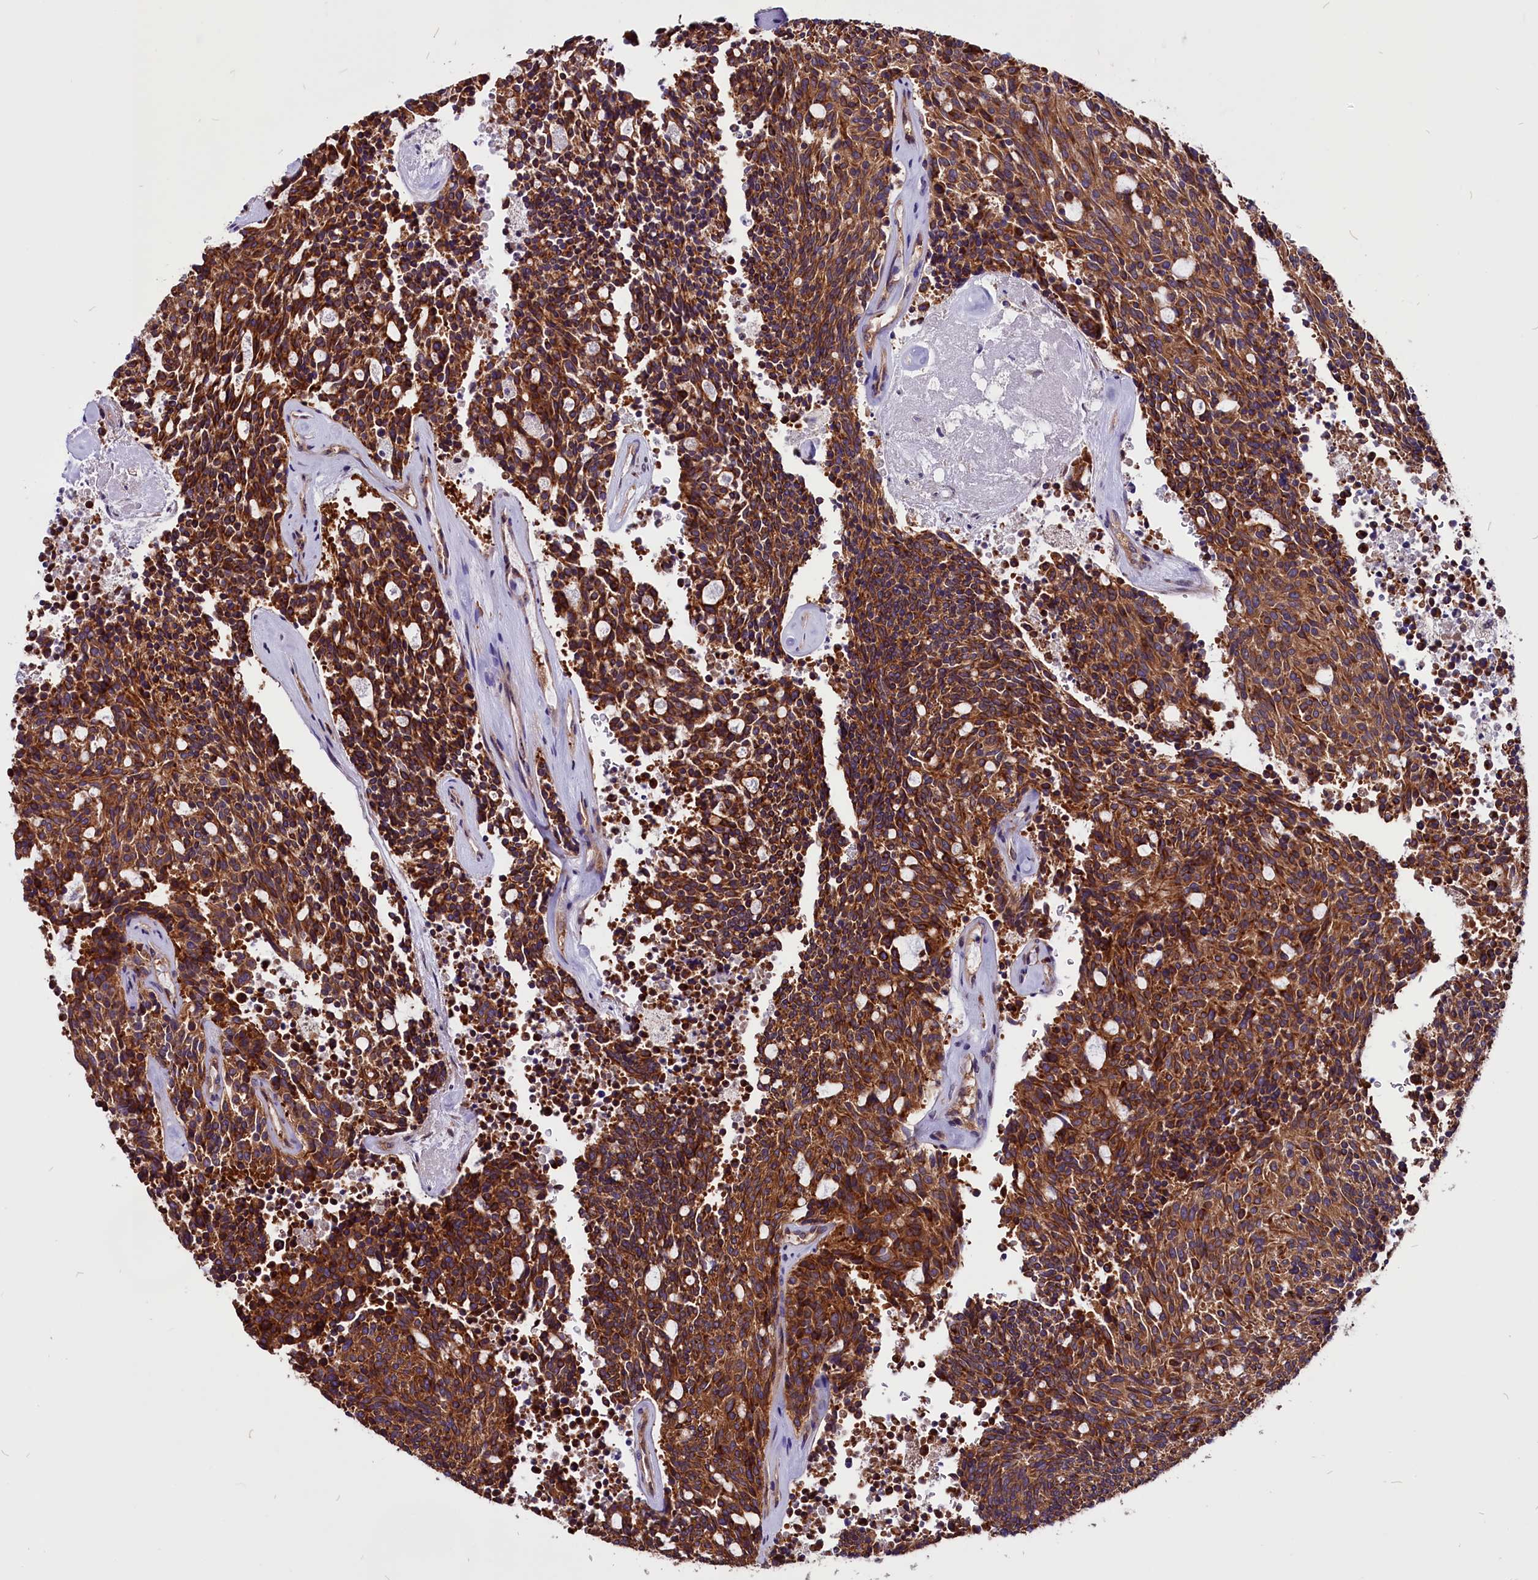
{"staining": {"intensity": "strong", "quantity": ">75%", "location": "cytoplasmic/membranous"}, "tissue": "carcinoid", "cell_type": "Tumor cells", "image_type": "cancer", "snomed": [{"axis": "morphology", "description": "Carcinoid, malignant, NOS"}, {"axis": "topography", "description": "Pancreas"}], "caption": "Immunohistochemical staining of human carcinoid (malignant) reveals strong cytoplasmic/membranous protein staining in about >75% of tumor cells.", "gene": "EIF3G", "patient": {"sex": "female", "age": 54}}